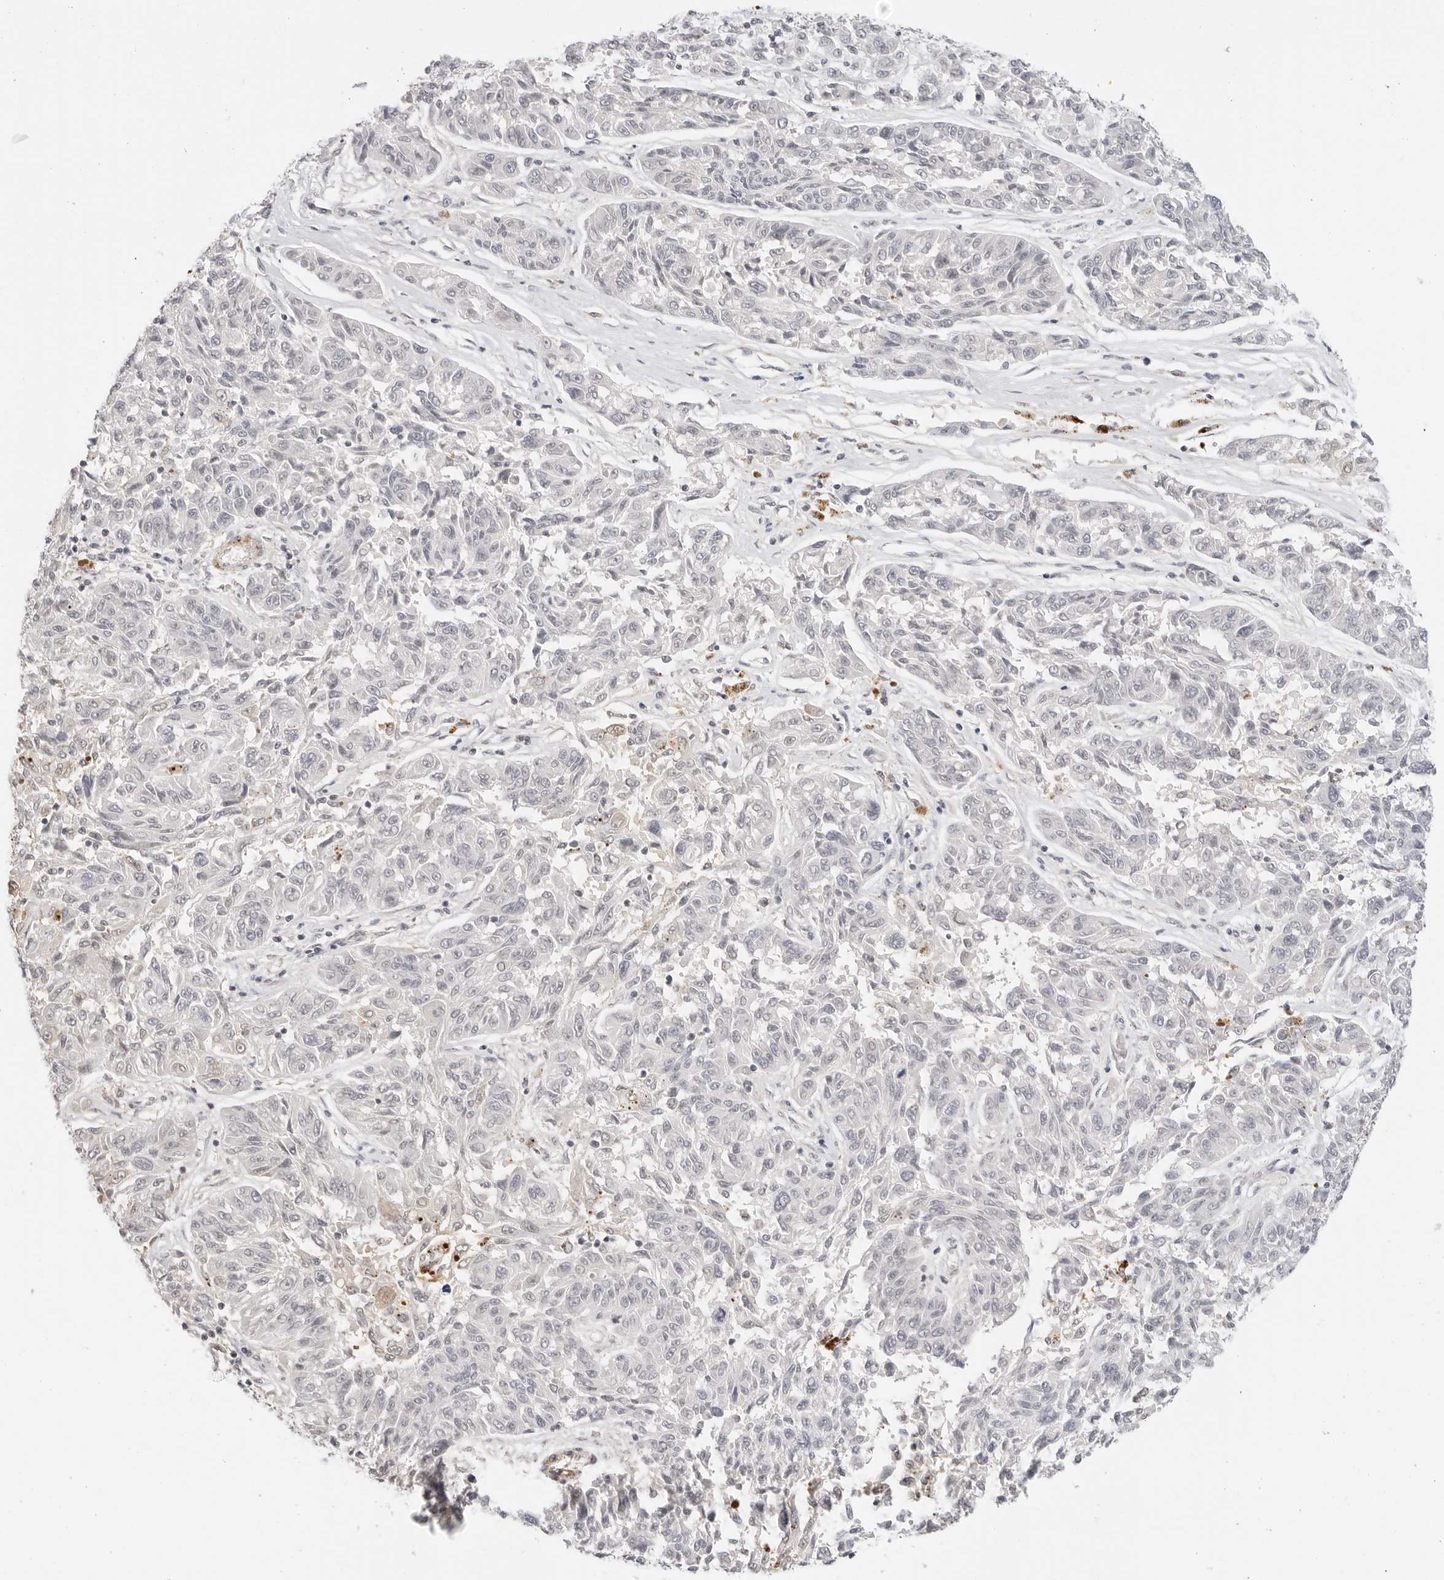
{"staining": {"intensity": "negative", "quantity": "none", "location": "none"}, "tissue": "melanoma", "cell_type": "Tumor cells", "image_type": "cancer", "snomed": [{"axis": "morphology", "description": "Malignant melanoma, NOS"}, {"axis": "topography", "description": "Skin"}], "caption": "IHC photomicrograph of neoplastic tissue: human malignant melanoma stained with DAB (3,3'-diaminobenzidine) reveals no significant protein expression in tumor cells.", "gene": "PCDH19", "patient": {"sex": "male", "age": 53}}